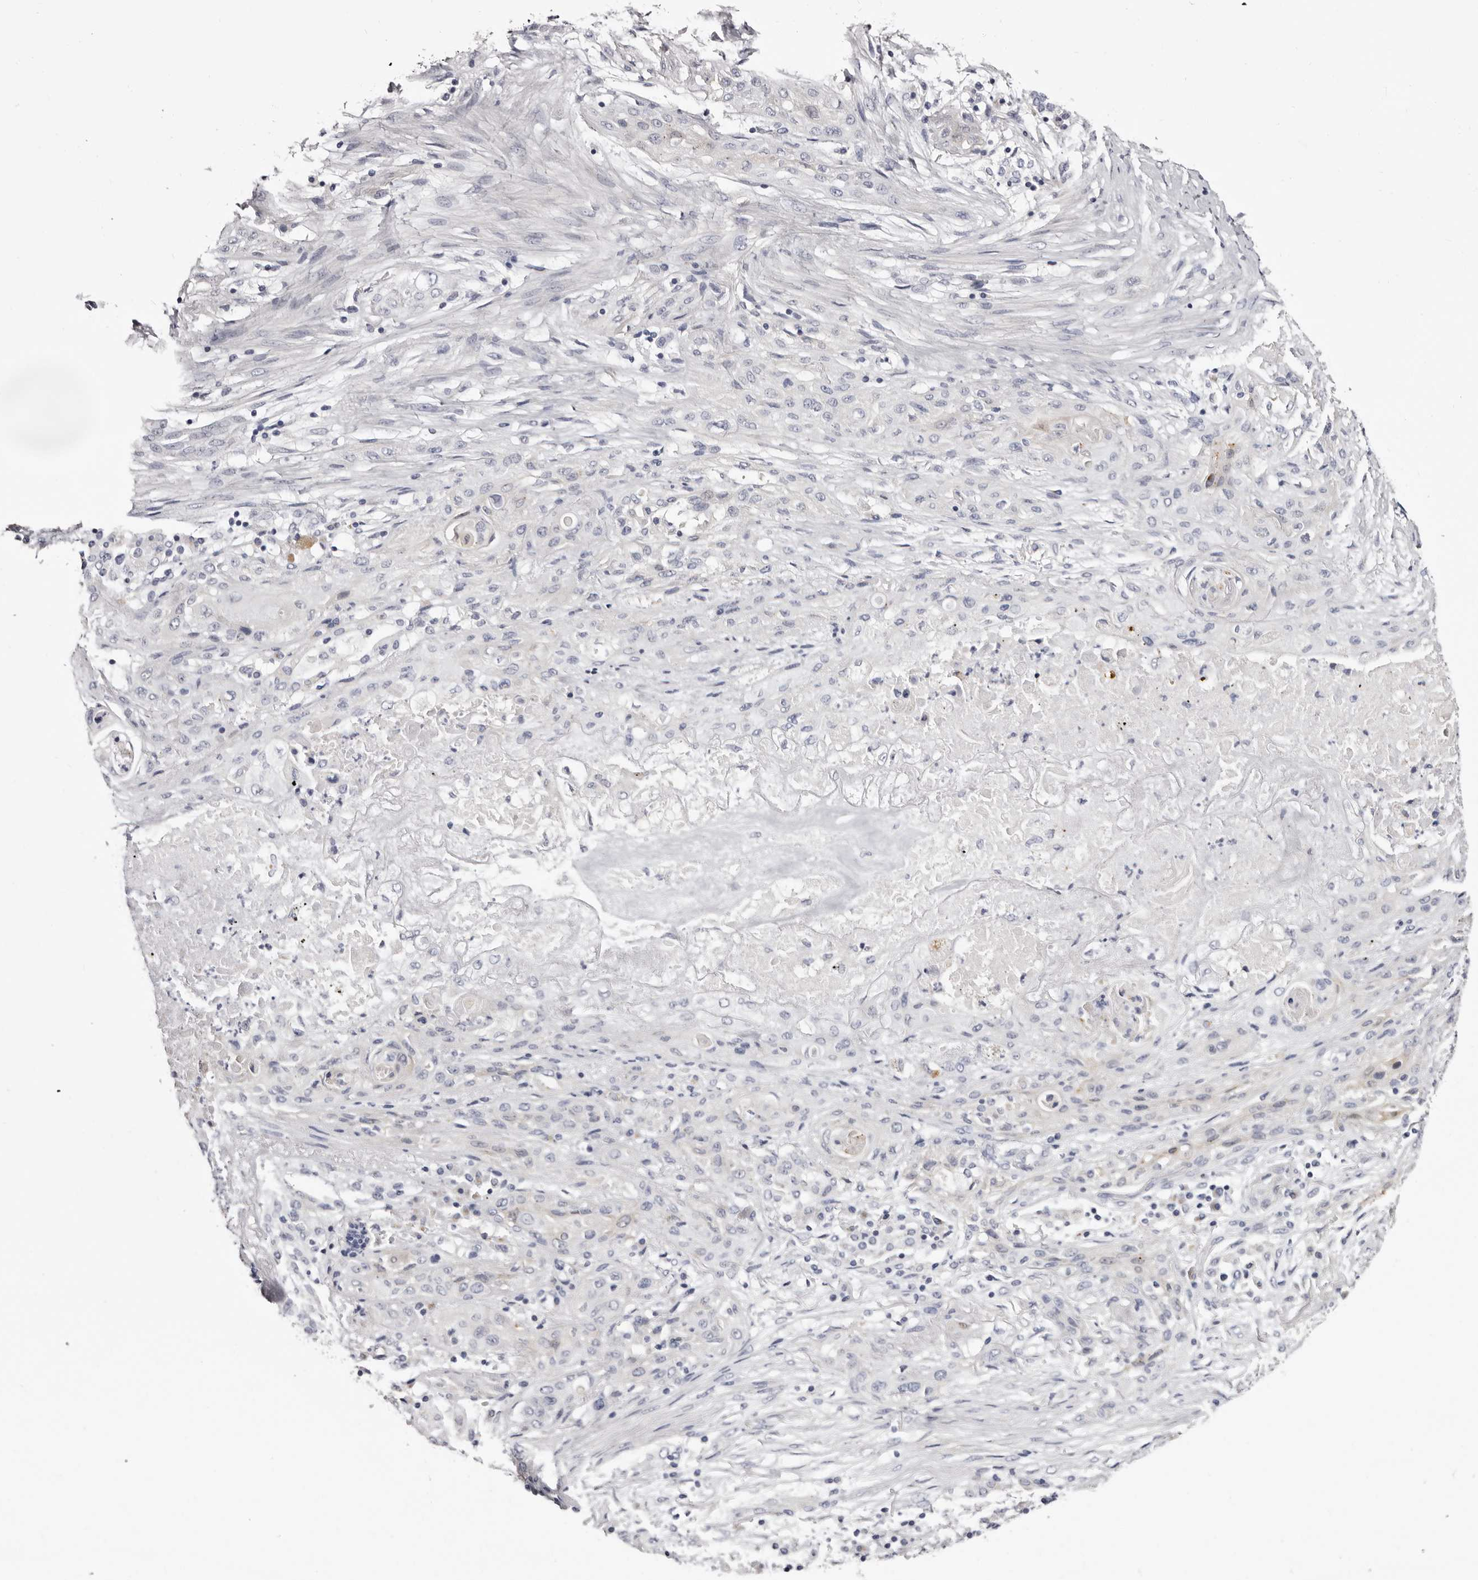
{"staining": {"intensity": "negative", "quantity": "none", "location": "none"}, "tissue": "lung cancer", "cell_type": "Tumor cells", "image_type": "cancer", "snomed": [{"axis": "morphology", "description": "Squamous cell carcinoma, NOS"}, {"axis": "topography", "description": "Lung"}], "caption": "Immunohistochemistry micrograph of neoplastic tissue: human lung cancer (squamous cell carcinoma) stained with DAB exhibits no significant protein expression in tumor cells.", "gene": "CASQ1", "patient": {"sex": "female", "age": 47}}